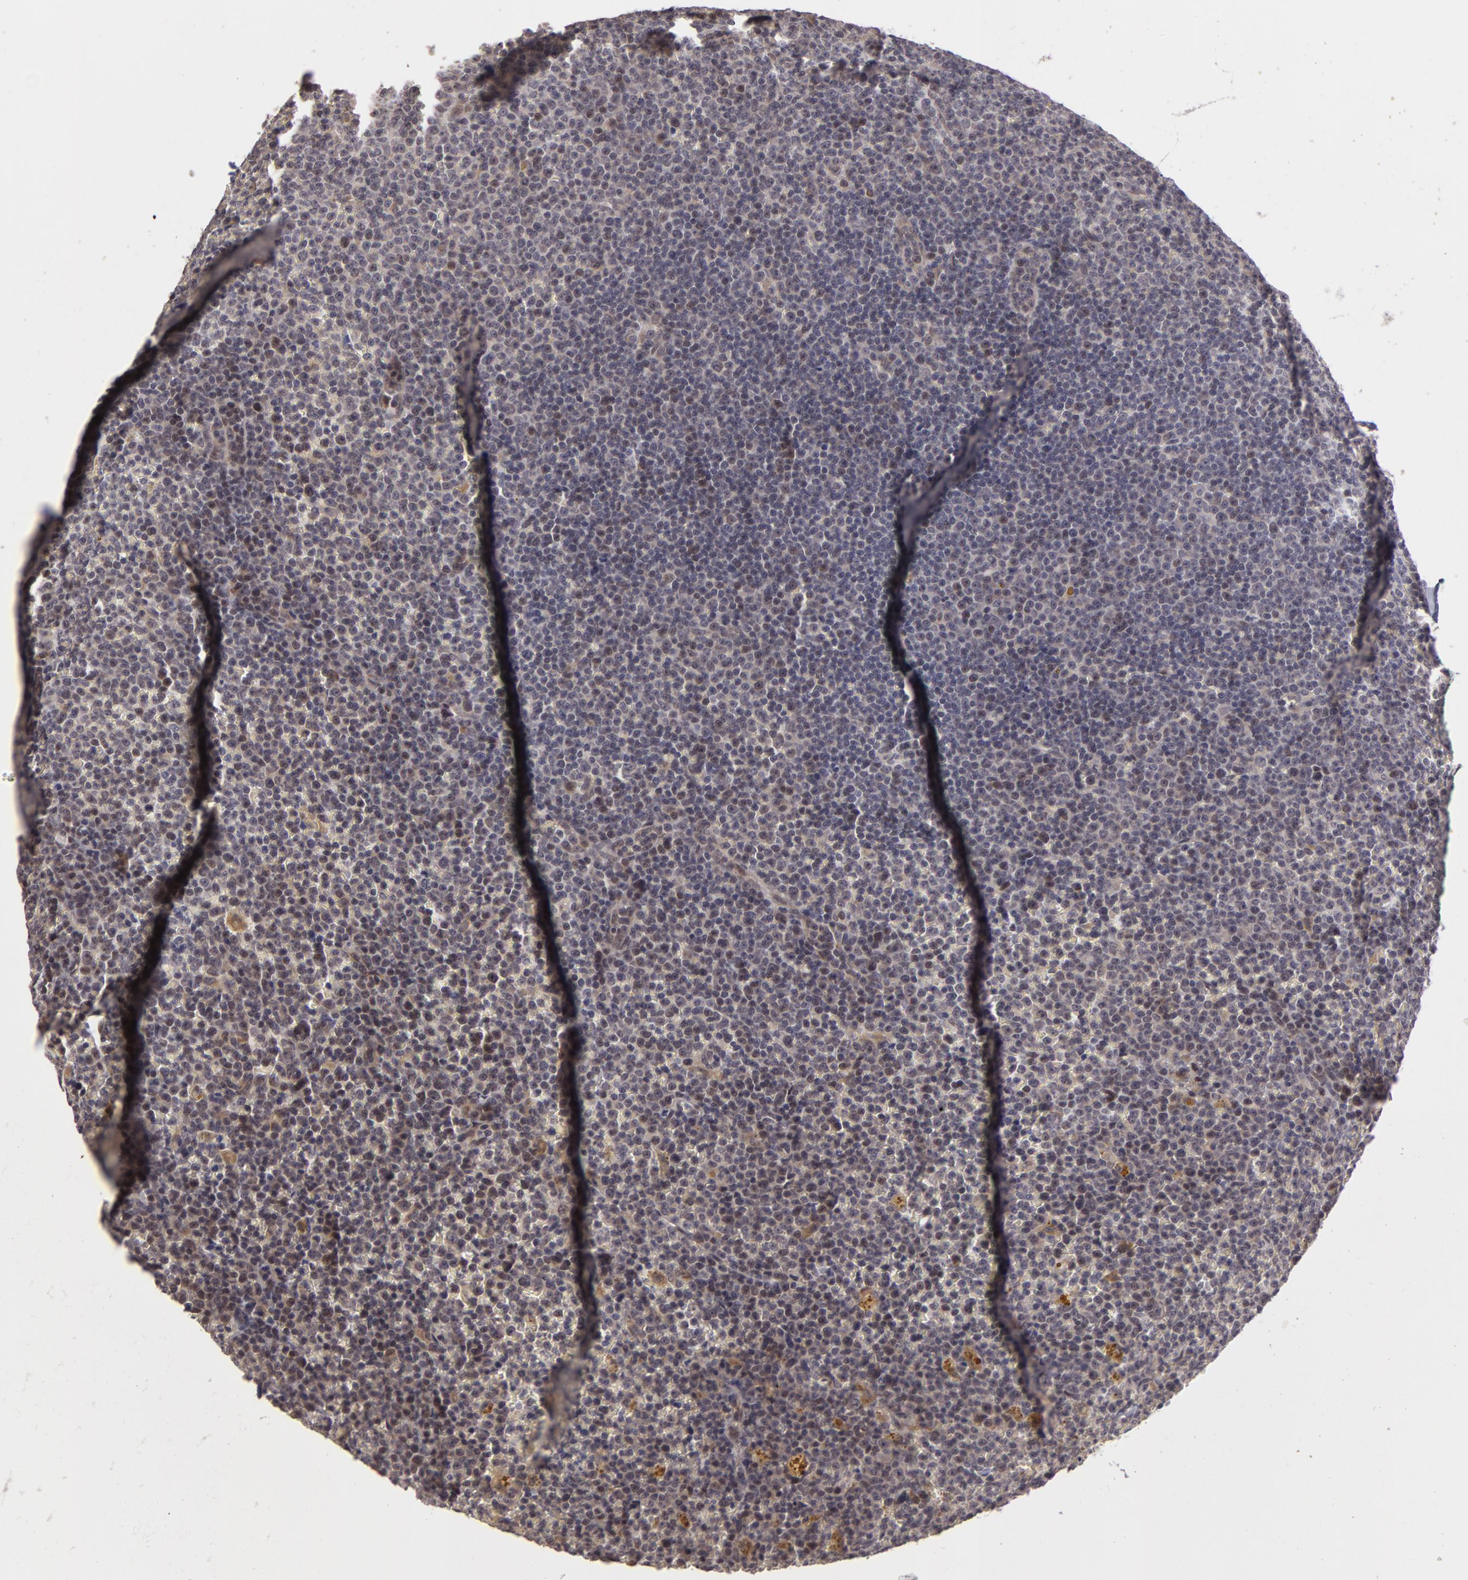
{"staining": {"intensity": "moderate", "quantity": "<25%", "location": "nuclear"}, "tissue": "lymphoma", "cell_type": "Tumor cells", "image_type": "cancer", "snomed": [{"axis": "morphology", "description": "Malignant lymphoma, non-Hodgkin's type, Low grade"}, {"axis": "topography", "description": "Lymph node"}], "caption": "Tumor cells demonstrate moderate nuclear staining in about <25% of cells in lymphoma.", "gene": "ZNF133", "patient": {"sex": "male", "age": 50}}